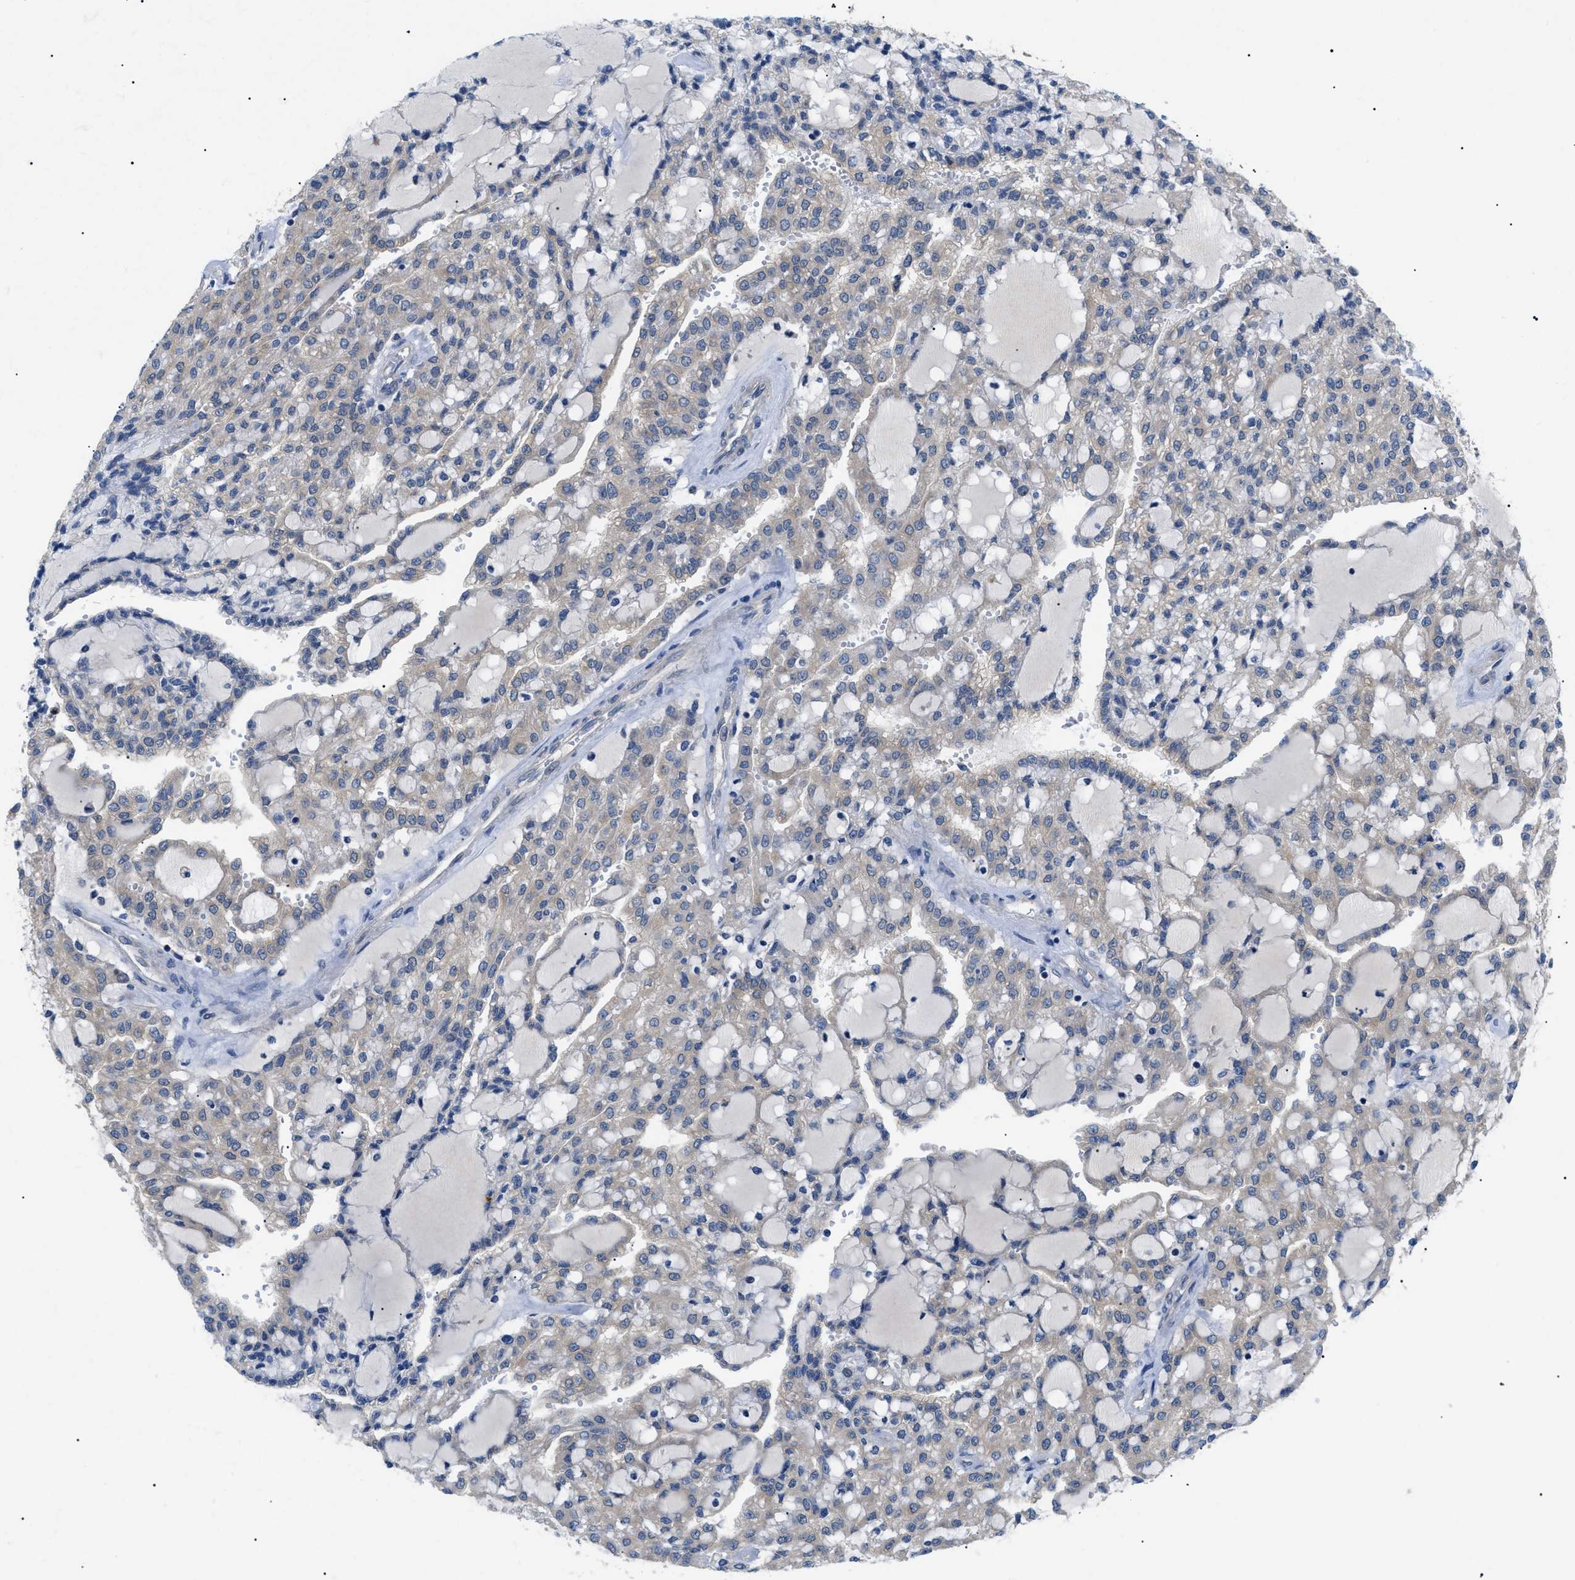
{"staining": {"intensity": "moderate", "quantity": ">75%", "location": "cytoplasmic/membranous"}, "tissue": "renal cancer", "cell_type": "Tumor cells", "image_type": "cancer", "snomed": [{"axis": "morphology", "description": "Adenocarcinoma, NOS"}, {"axis": "topography", "description": "Kidney"}], "caption": "A medium amount of moderate cytoplasmic/membranous expression is seen in about >75% of tumor cells in renal cancer tissue.", "gene": "RIPK1", "patient": {"sex": "male", "age": 63}}